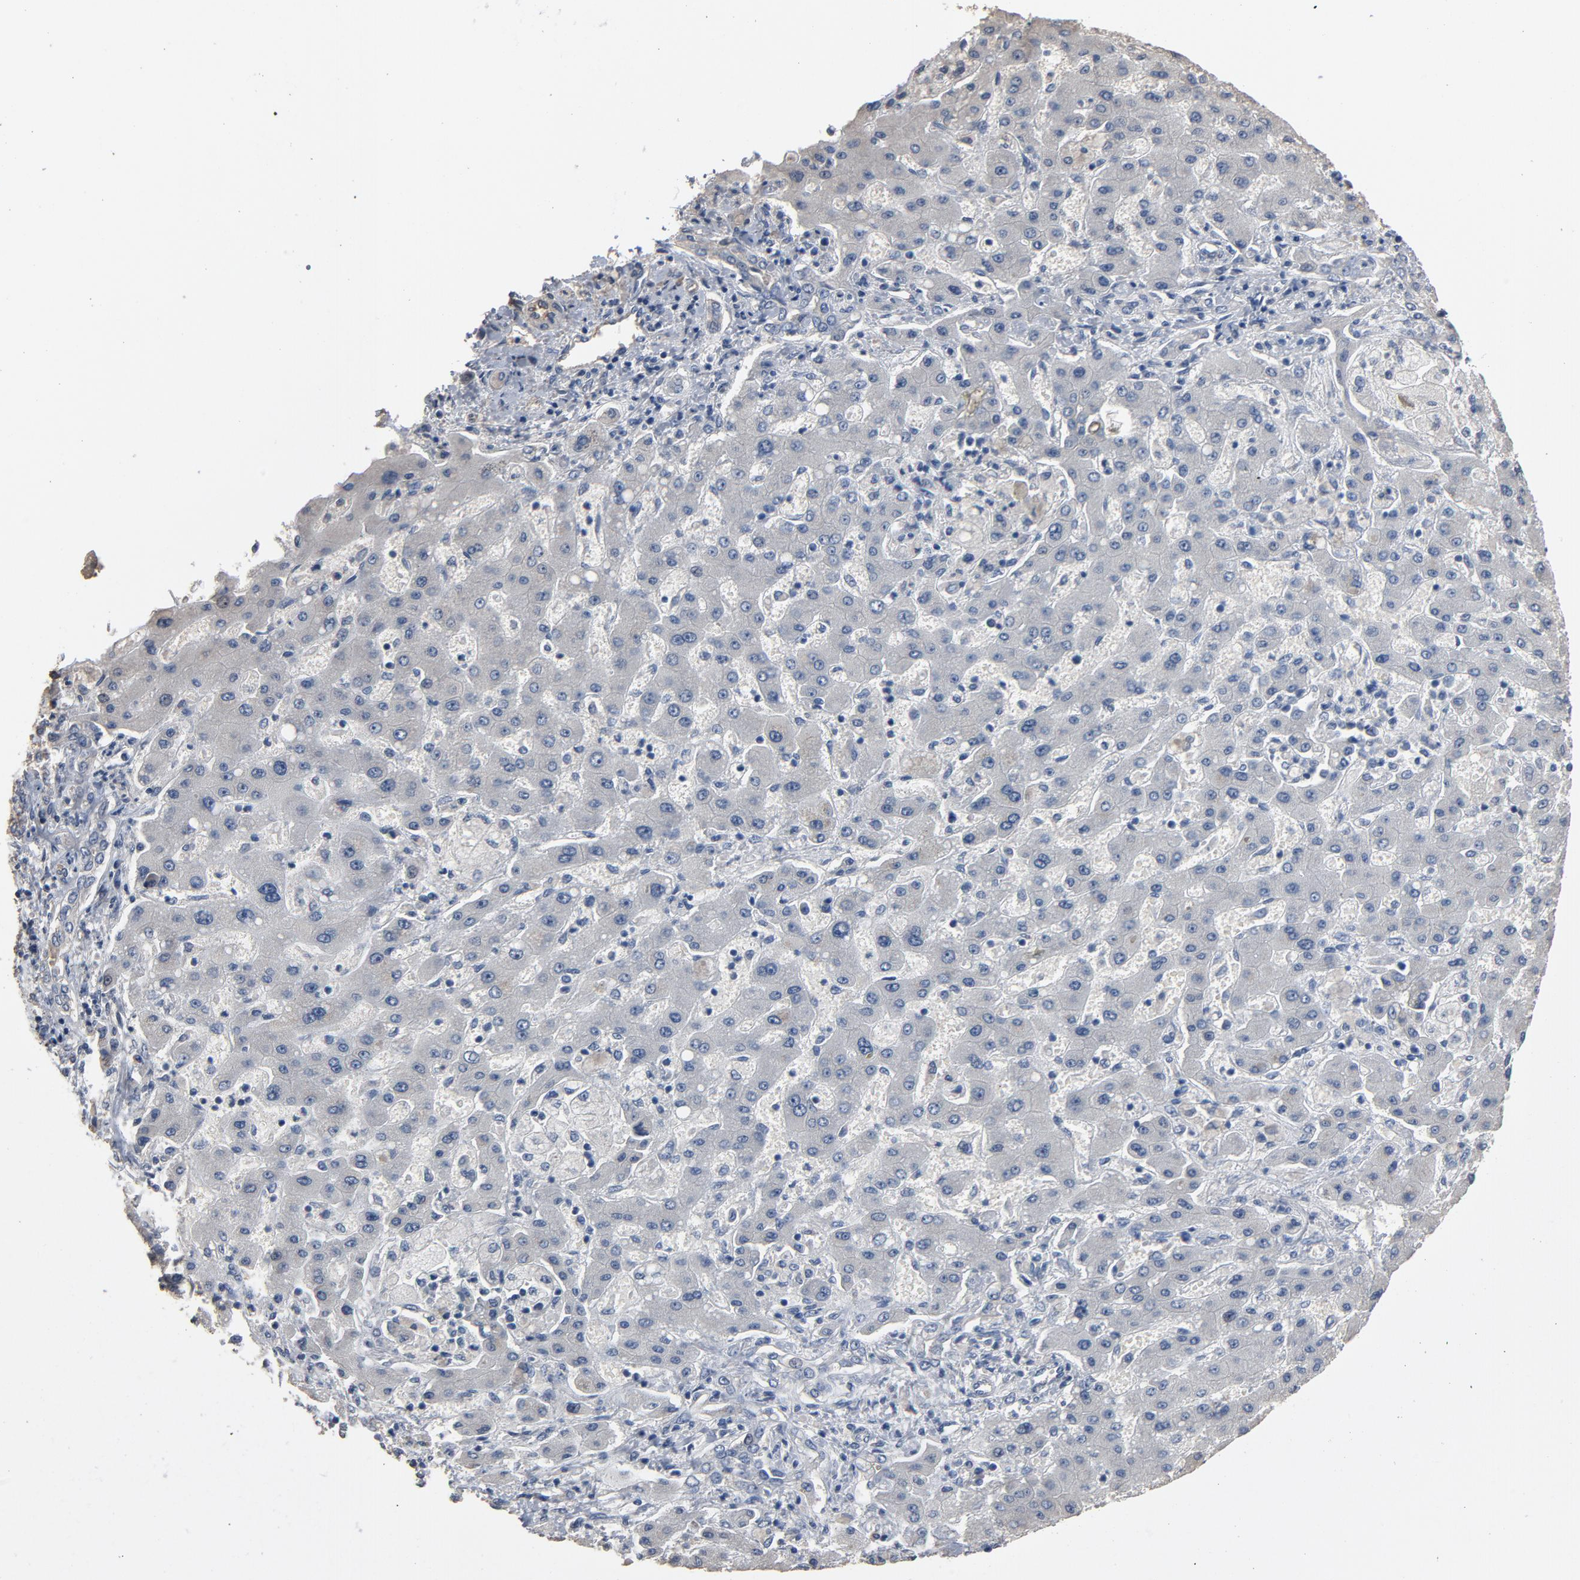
{"staining": {"intensity": "negative", "quantity": "none", "location": "none"}, "tissue": "liver cancer", "cell_type": "Tumor cells", "image_type": "cancer", "snomed": [{"axis": "morphology", "description": "Cholangiocarcinoma"}, {"axis": "topography", "description": "Liver"}], "caption": "This is an immunohistochemistry (IHC) histopathology image of cholangiocarcinoma (liver). There is no positivity in tumor cells.", "gene": "SOX6", "patient": {"sex": "male", "age": 50}}